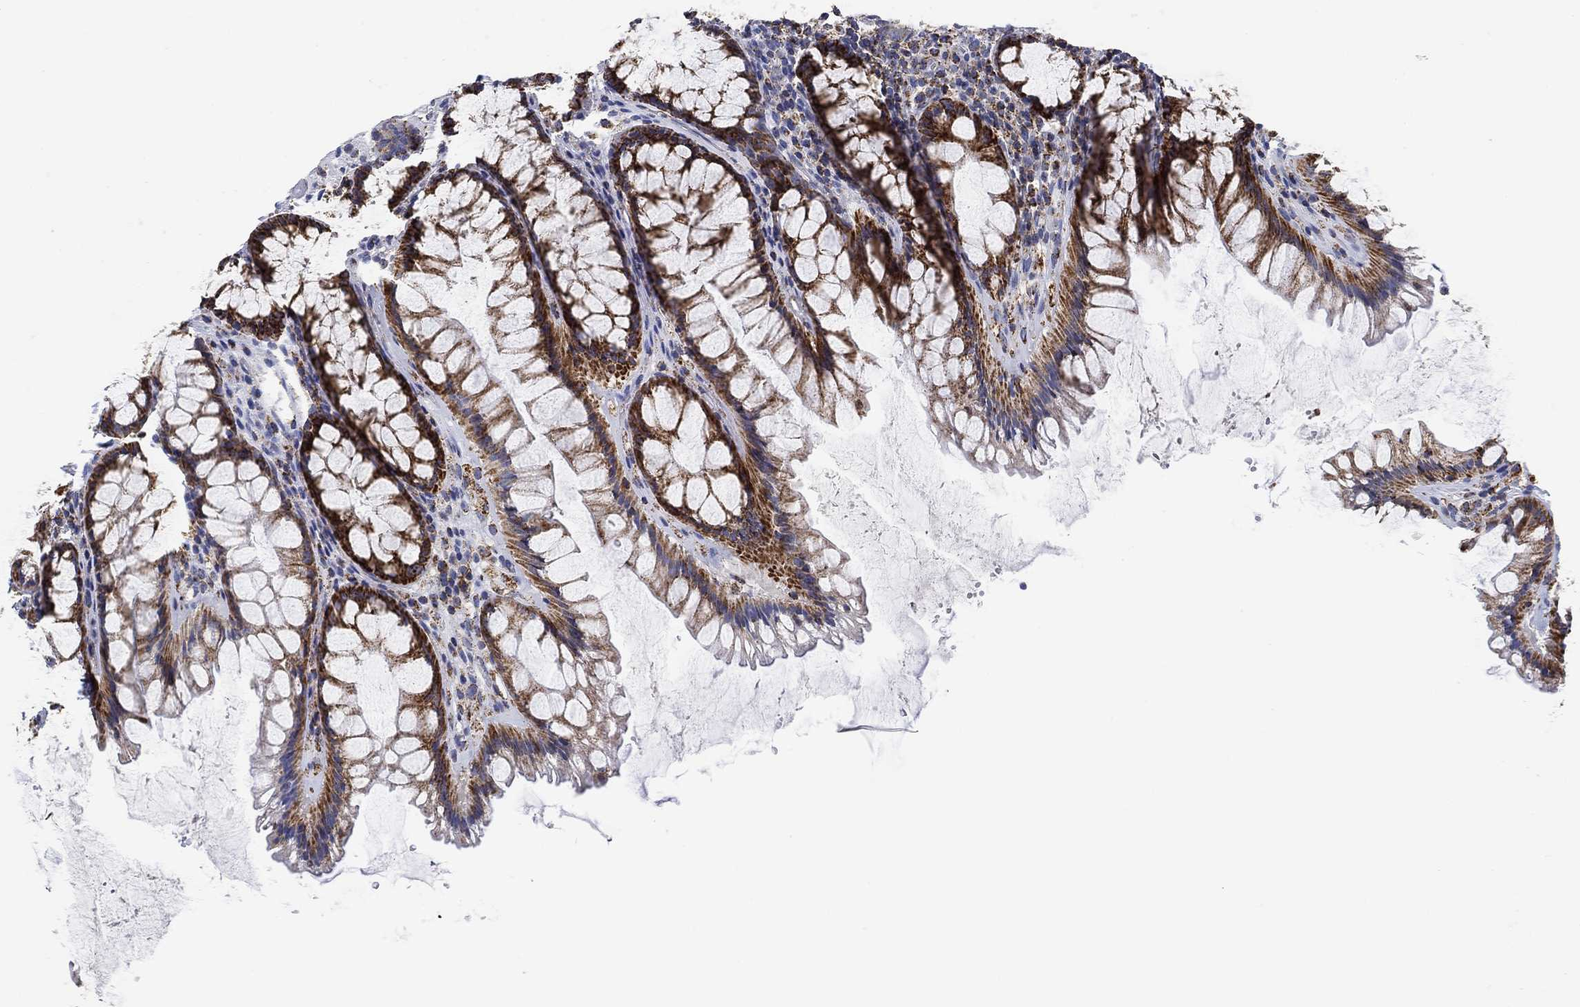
{"staining": {"intensity": "strong", "quantity": "25%-75%", "location": "cytoplasmic/membranous"}, "tissue": "rectum", "cell_type": "Glandular cells", "image_type": "normal", "snomed": [{"axis": "morphology", "description": "Normal tissue, NOS"}, {"axis": "topography", "description": "Rectum"}], "caption": "Protein analysis of unremarkable rectum displays strong cytoplasmic/membranous staining in about 25%-75% of glandular cells.", "gene": "NDUFS3", "patient": {"sex": "male", "age": 72}}